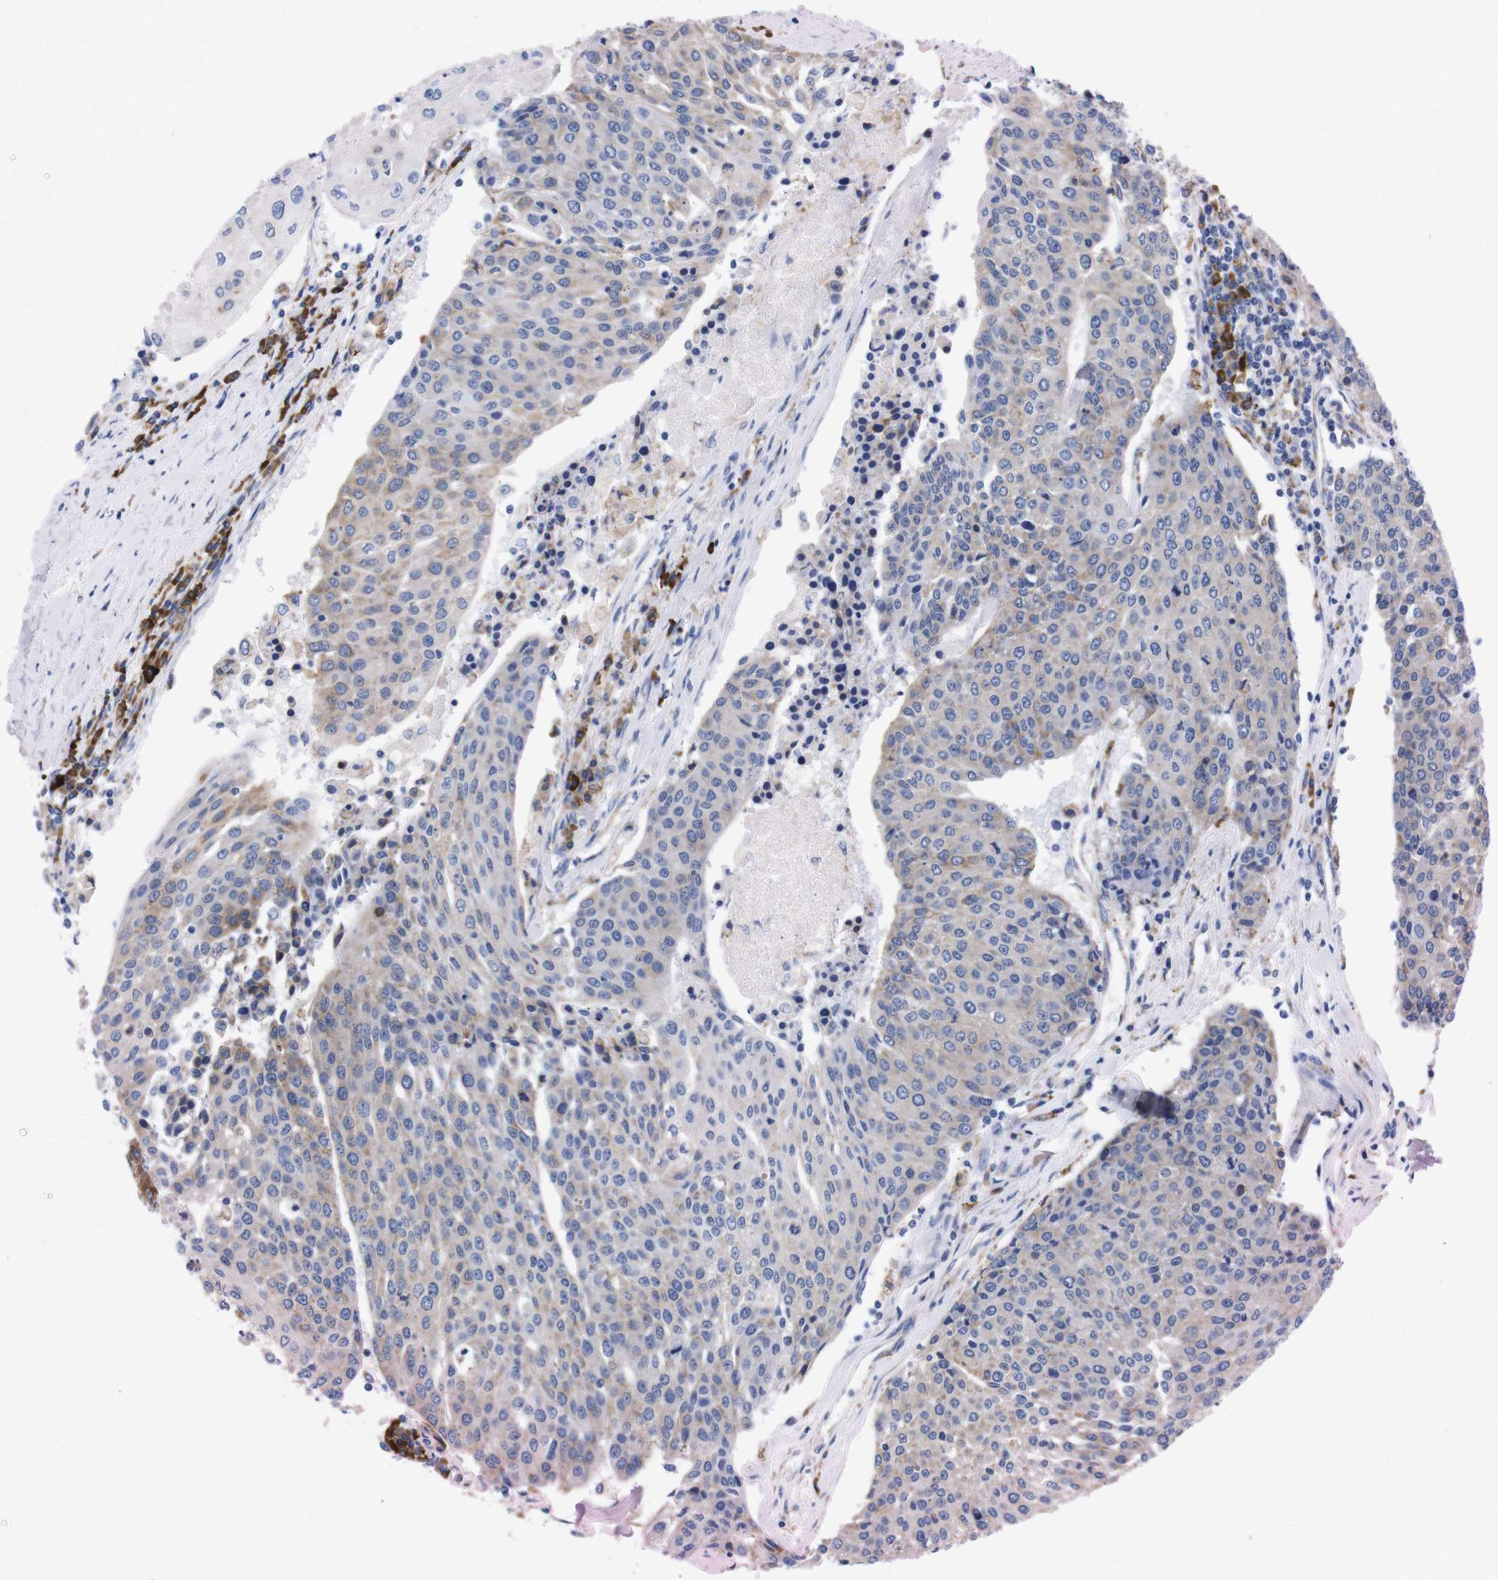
{"staining": {"intensity": "weak", "quantity": "25%-75%", "location": "cytoplasmic/membranous"}, "tissue": "urothelial cancer", "cell_type": "Tumor cells", "image_type": "cancer", "snomed": [{"axis": "morphology", "description": "Urothelial carcinoma, High grade"}, {"axis": "topography", "description": "Urinary bladder"}], "caption": "A low amount of weak cytoplasmic/membranous staining is present in about 25%-75% of tumor cells in urothelial carcinoma (high-grade) tissue. (IHC, brightfield microscopy, high magnification).", "gene": "NEBL", "patient": {"sex": "female", "age": 85}}